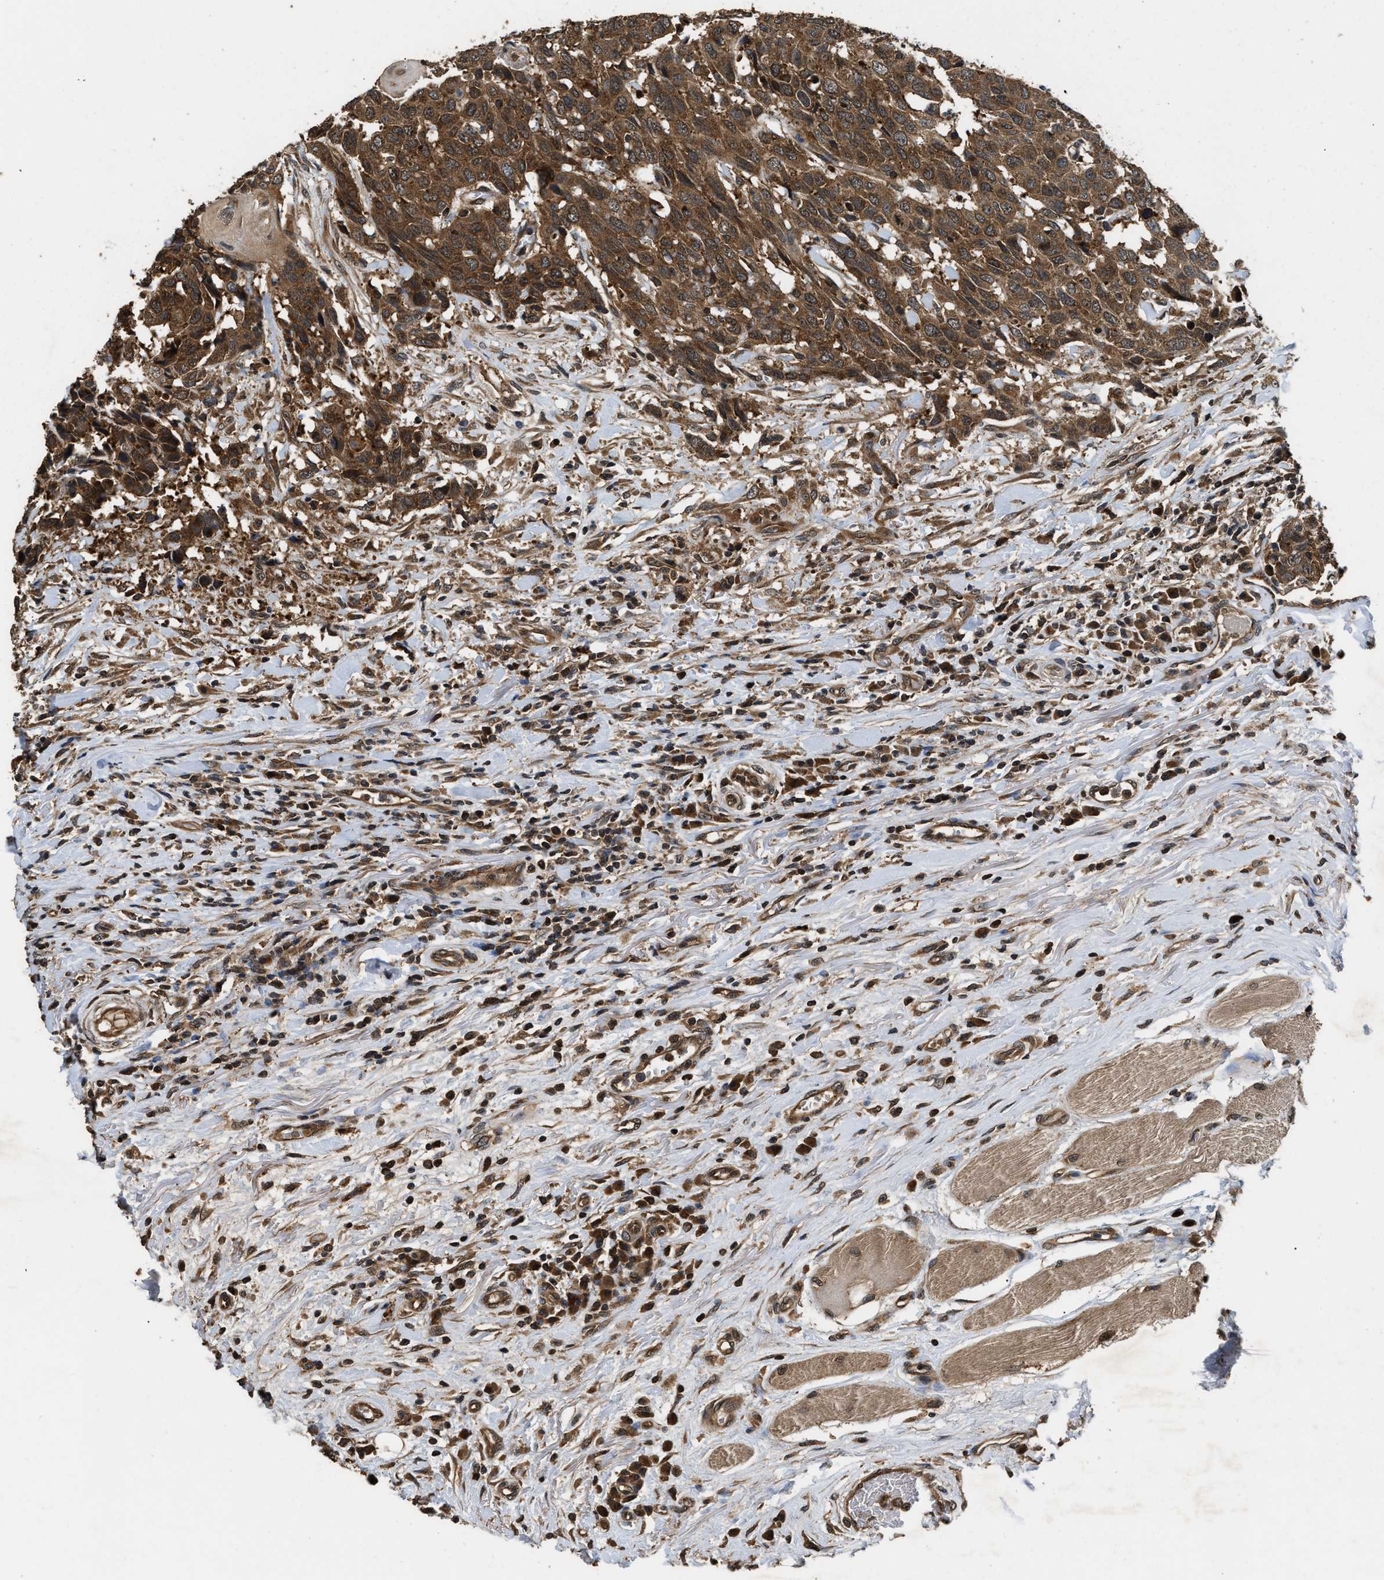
{"staining": {"intensity": "strong", "quantity": ">75%", "location": "cytoplasmic/membranous"}, "tissue": "head and neck cancer", "cell_type": "Tumor cells", "image_type": "cancer", "snomed": [{"axis": "morphology", "description": "Squamous cell carcinoma, NOS"}, {"axis": "topography", "description": "Head-Neck"}], "caption": "This image reveals immunohistochemistry (IHC) staining of head and neck cancer, with high strong cytoplasmic/membranous positivity in approximately >75% of tumor cells.", "gene": "DNAJC2", "patient": {"sex": "male", "age": 66}}